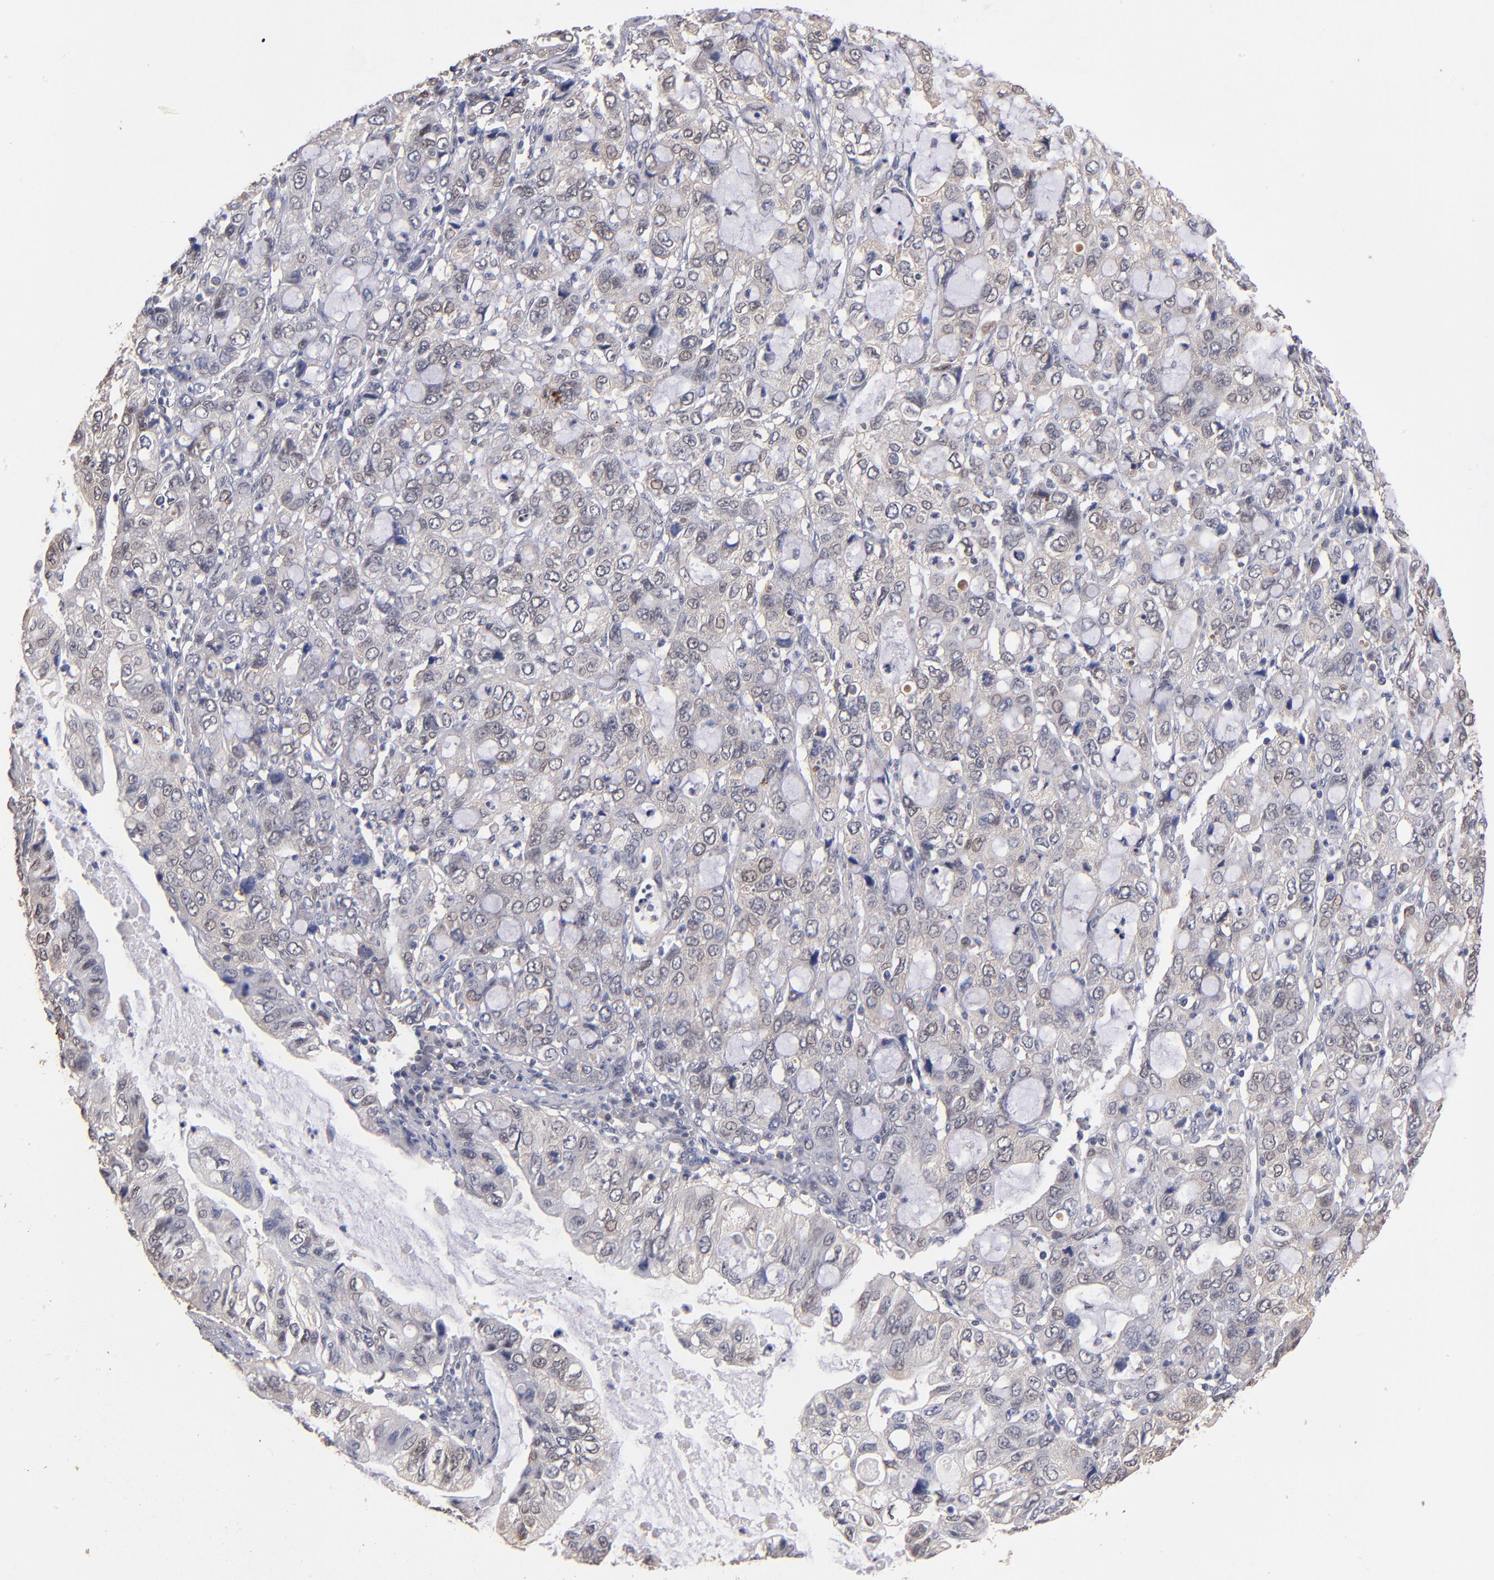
{"staining": {"intensity": "negative", "quantity": "none", "location": "none"}, "tissue": "stomach cancer", "cell_type": "Tumor cells", "image_type": "cancer", "snomed": [{"axis": "morphology", "description": "Adenocarcinoma, NOS"}, {"axis": "topography", "description": "Stomach, upper"}], "caption": "Image shows no protein positivity in tumor cells of adenocarcinoma (stomach) tissue.", "gene": "PSMD10", "patient": {"sex": "female", "age": 52}}